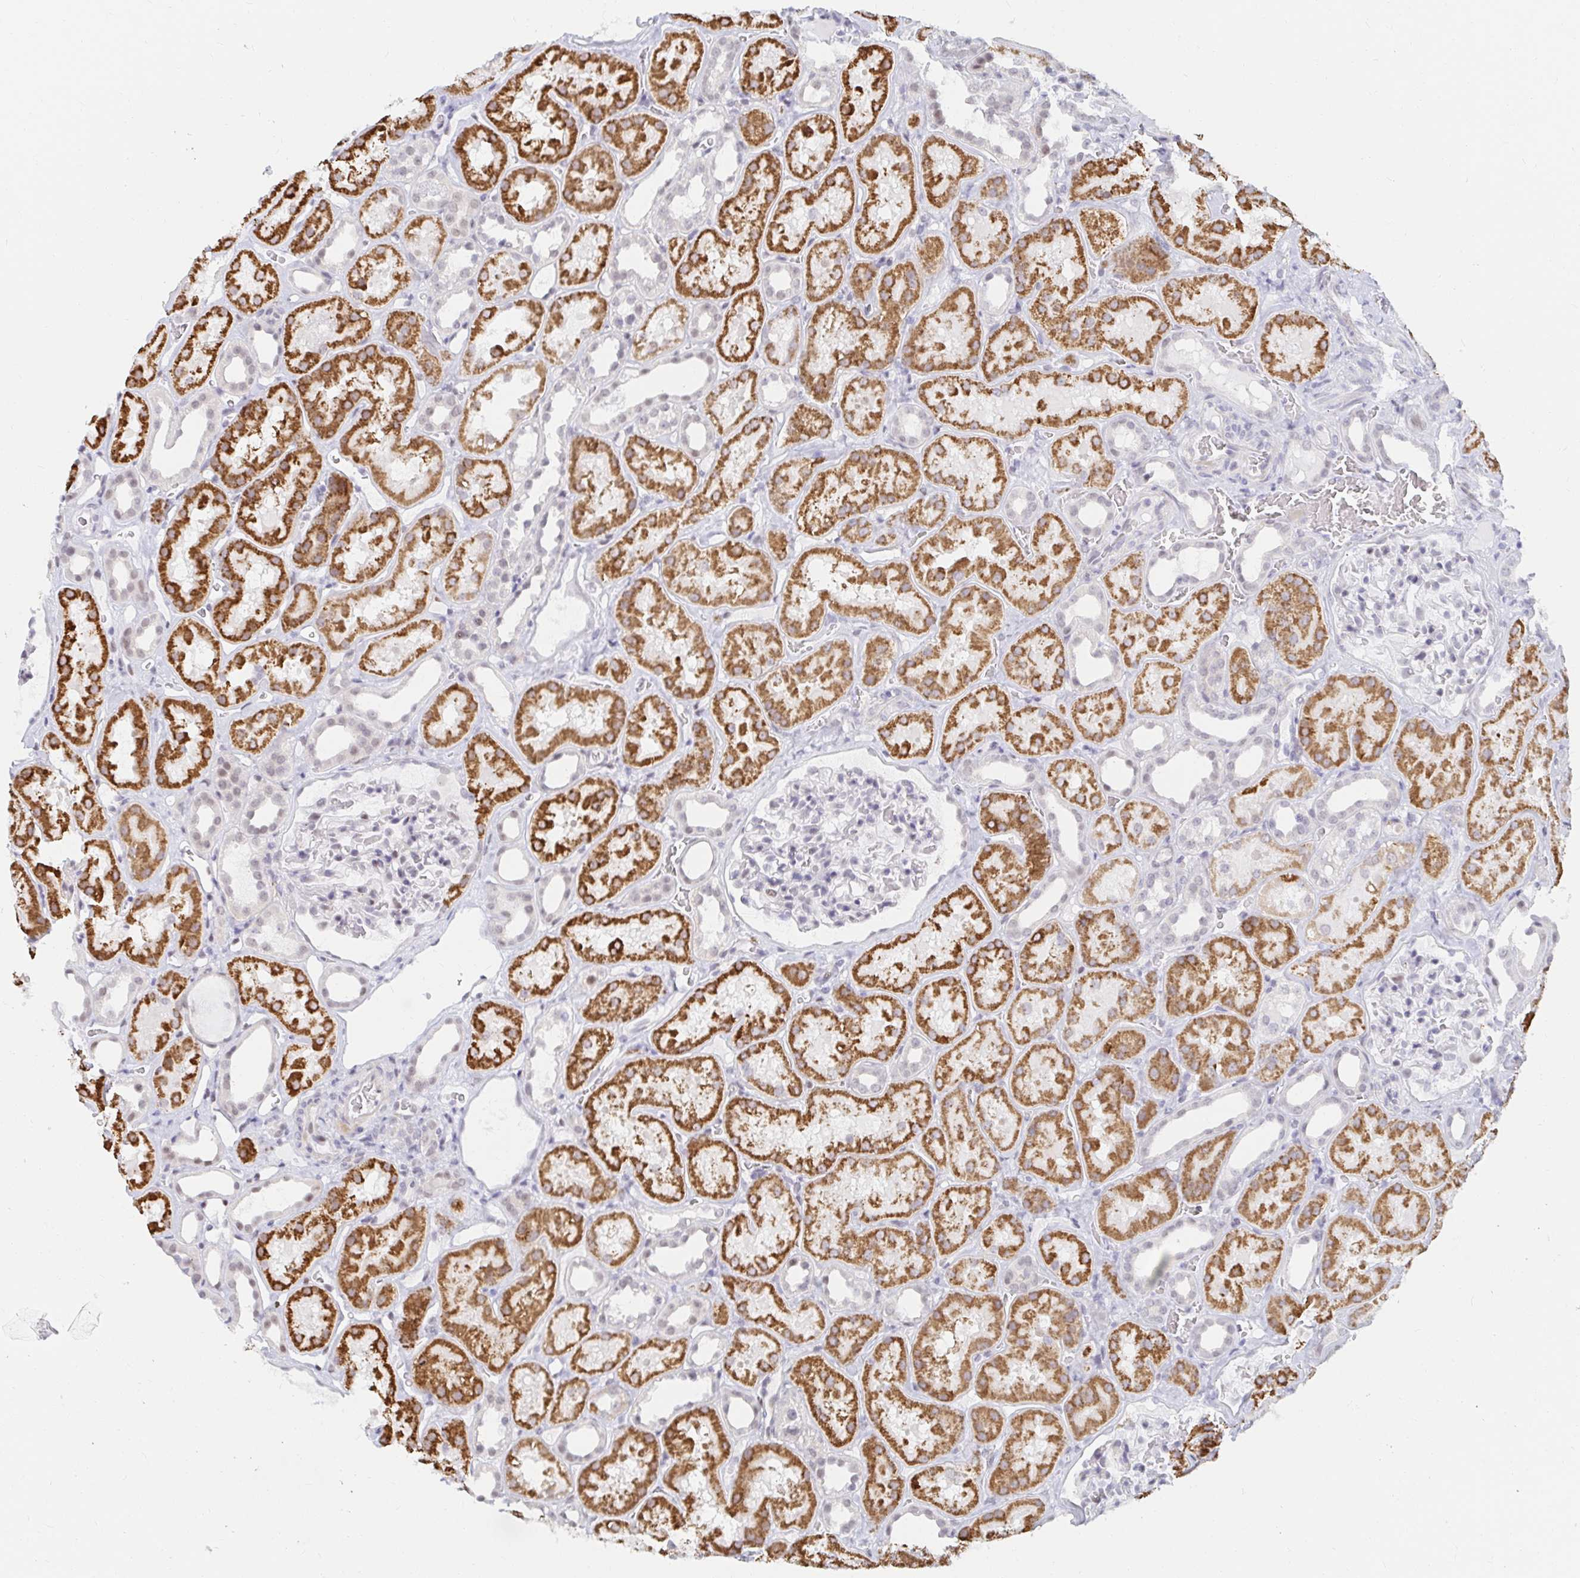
{"staining": {"intensity": "weak", "quantity": "25%-75%", "location": "nuclear"}, "tissue": "kidney", "cell_type": "Cells in glomeruli", "image_type": "normal", "snomed": [{"axis": "morphology", "description": "Normal tissue, NOS"}, {"axis": "topography", "description": "Kidney"}], "caption": "IHC photomicrograph of benign kidney stained for a protein (brown), which shows low levels of weak nuclear positivity in approximately 25%-75% of cells in glomeruli.", "gene": "COL28A1", "patient": {"sex": "female", "age": 41}}